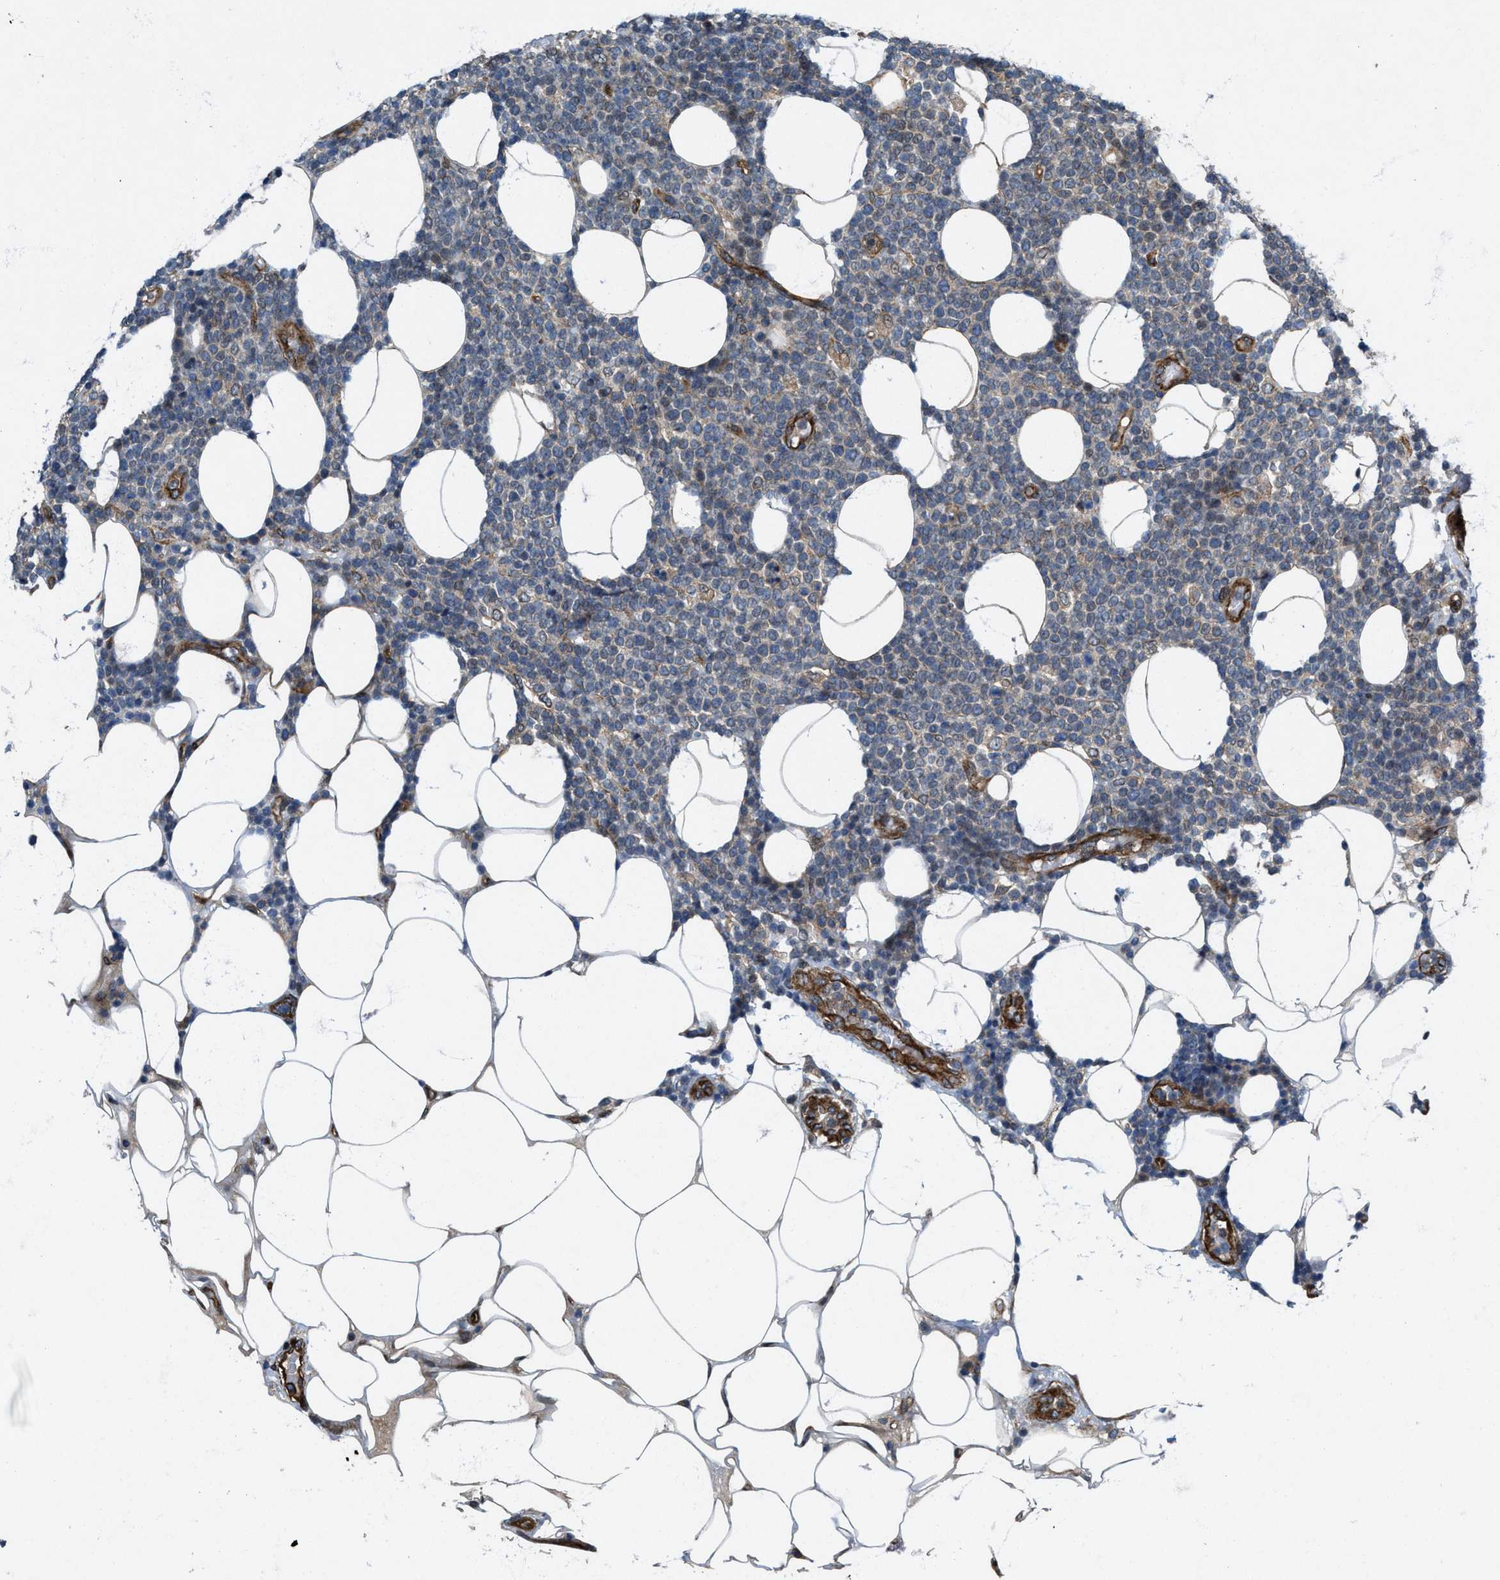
{"staining": {"intensity": "weak", "quantity": "<25%", "location": "cytoplasmic/membranous"}, "tissue": "lymphoma", "cell_type": "Tumor cells", "image_type": "cancer", "snomed": [{"axis": "morphology", "description": "Malignant lymphoma, non-Hodgkin's type, High grade"}, {"axis": "topography", "description": "Lymph node"}], "caption": "Immunohistochemical staining of high-grade malignant lymphoma, non-Hodgkin's type reveals no significant positivity in tumor cells.", "gene": "URGCP", "patient": {"sex": "male", "age": 61}}